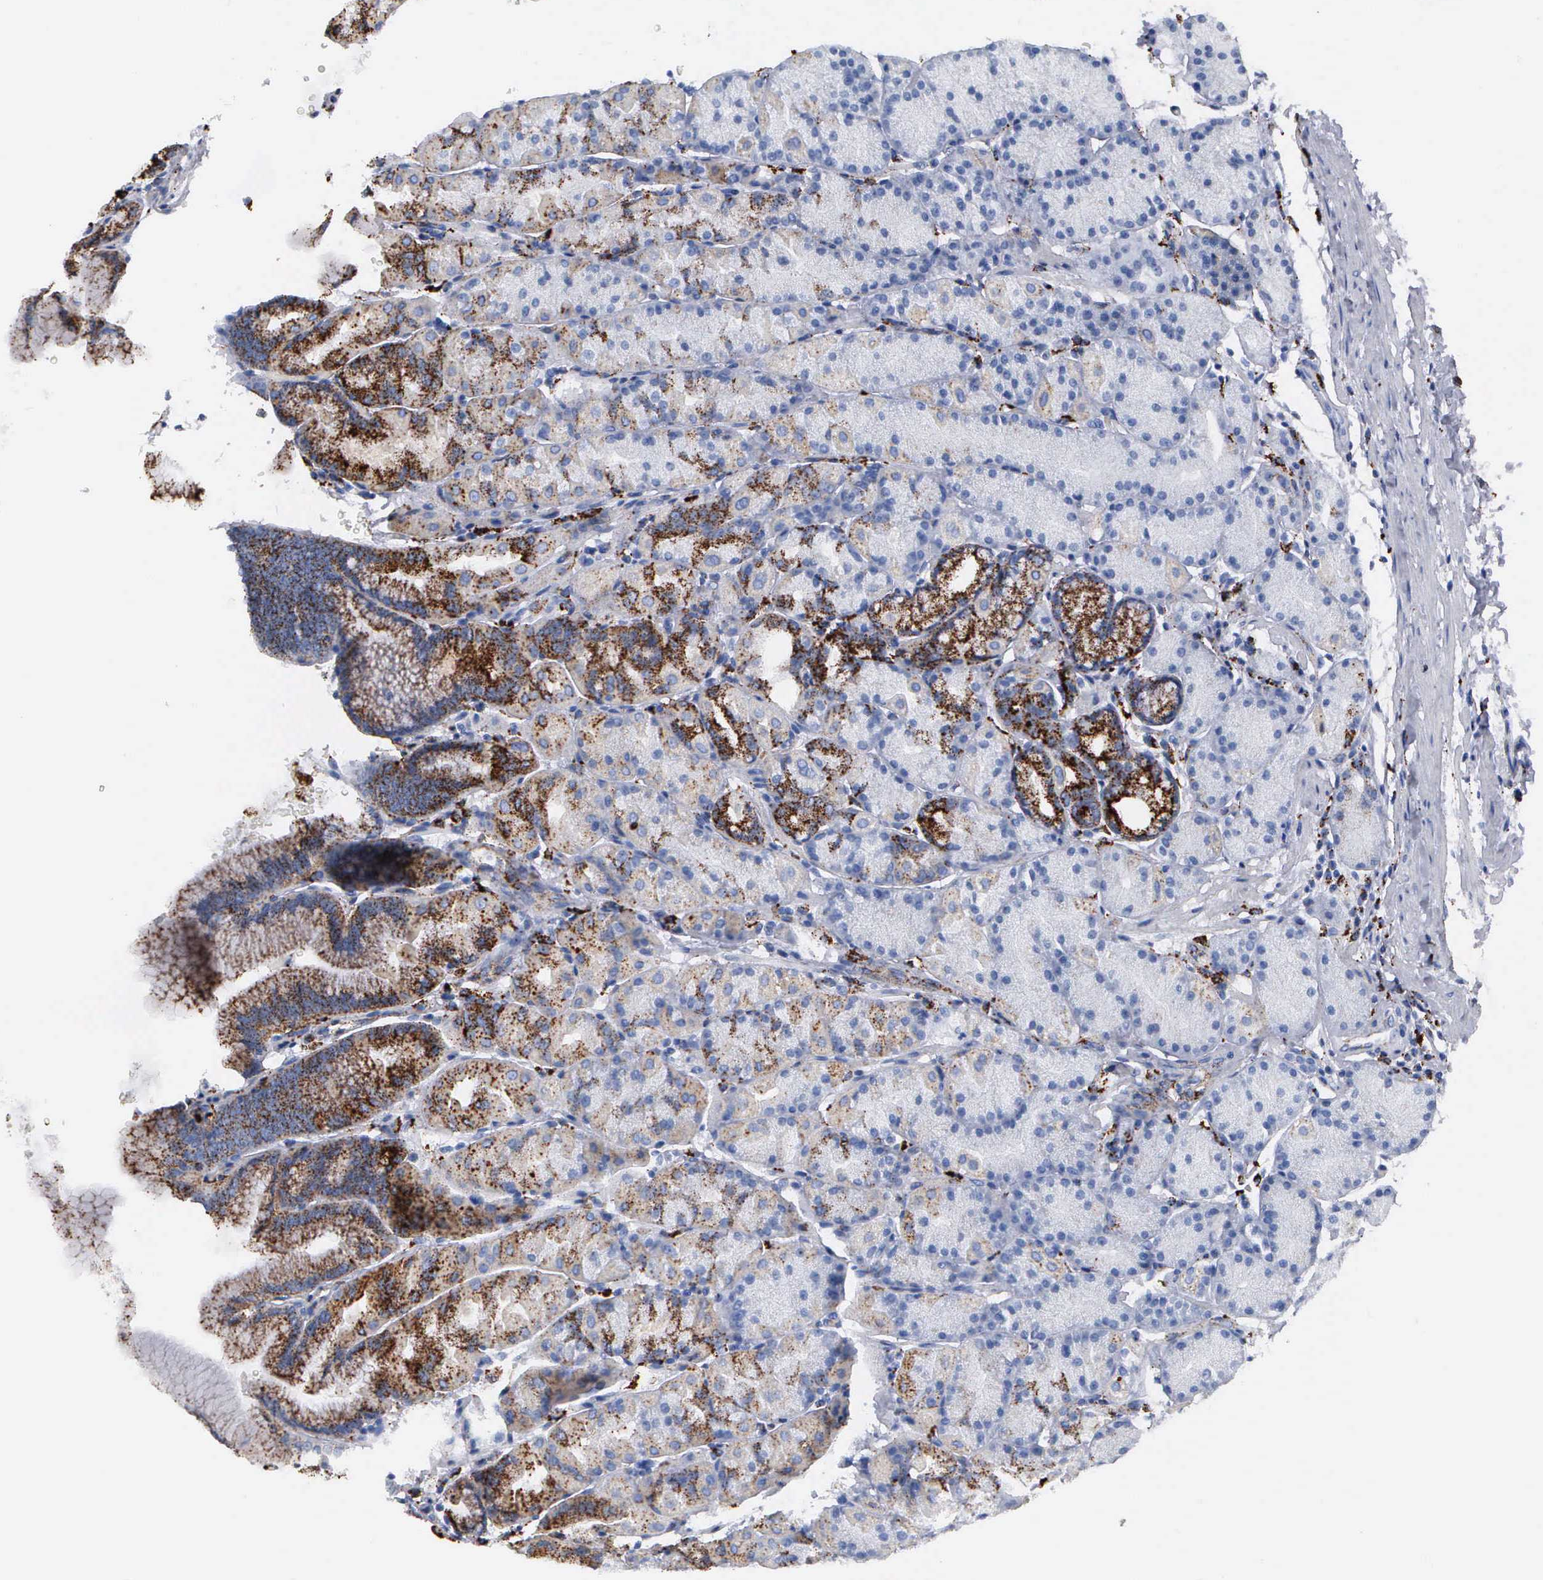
{"staining": {"intensity": "strong", "quantity": "25%-75%", "location": "cytoplasmic/membranous"}, "tissue": "stomach", "cell_type": "Glandular cells", "image_type": "normal", "snomed": [{"axis": "morphology", "description": "Normal tissue, NOS"}, {"axis": "topography", "description": "Stomach, upper"}], "caption": "Immunohistochemistry photomicrograph of normal human stomach stained for a protein (brown), which displays high levels of strong cytoplasmic/membranous positivity in approximately 25%-75% of glandular cells.", "gene": "CTSH", "patient": {"sex": "male", "age": 57}}